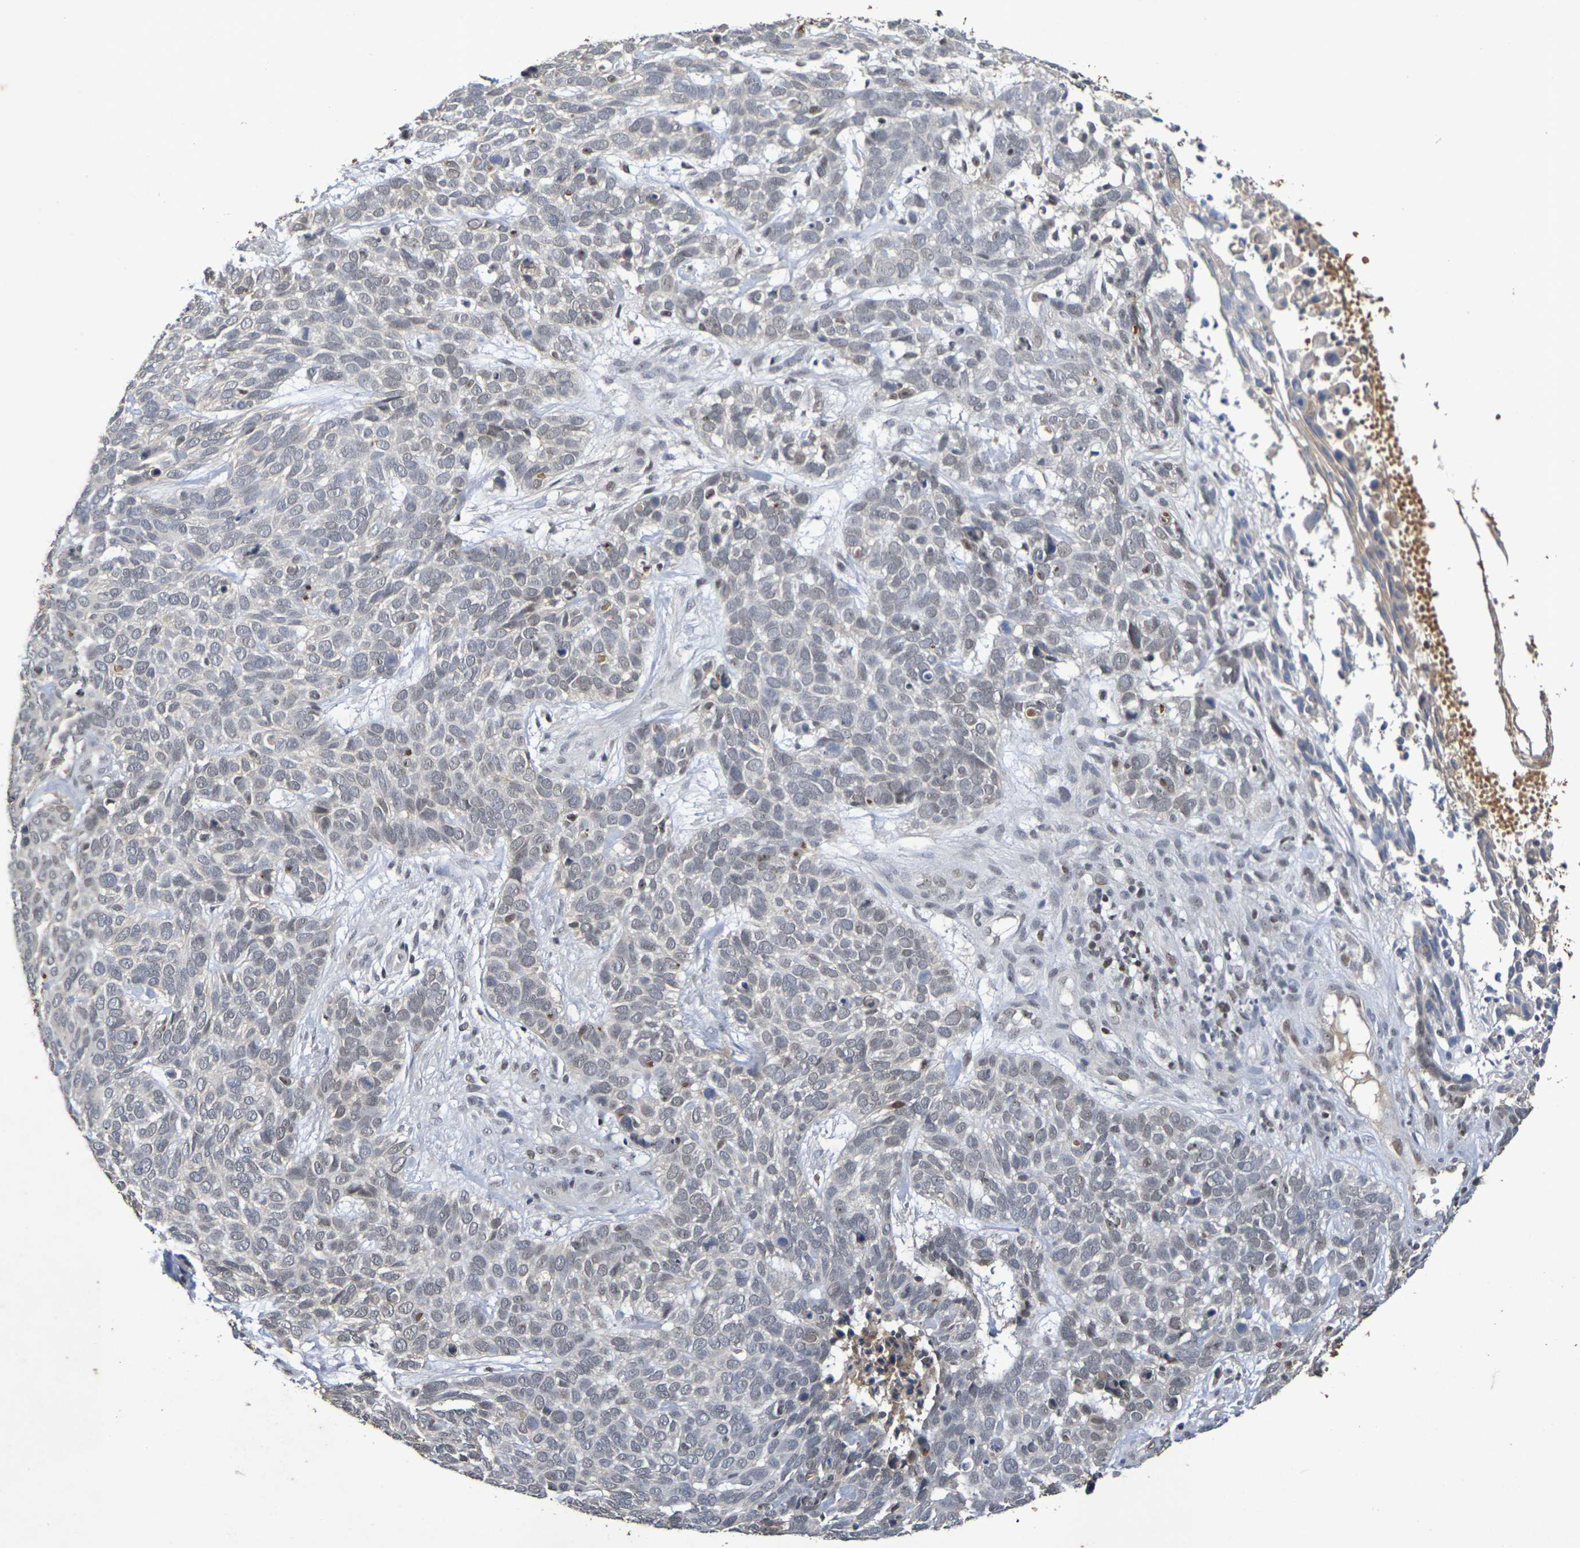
{"staining": {"intensity": "weak", "quantity": "<25%", "location": "nuclear"}, "tissue": "skin cancer", "cell_type": "Tumor cells", "image_type": "cancer", "snomed": [{"axis": "morphology", "description": "Basal cell carcinoma"}, {"axis": "topography", "description": "Skin"}], "caption": "Skin basal cell carcinoma was stained to show a protein in brown. There is no significant positivity in tumor cells.", "gene": "TERF2", "patient": {"sex": "male", "age": 87}}